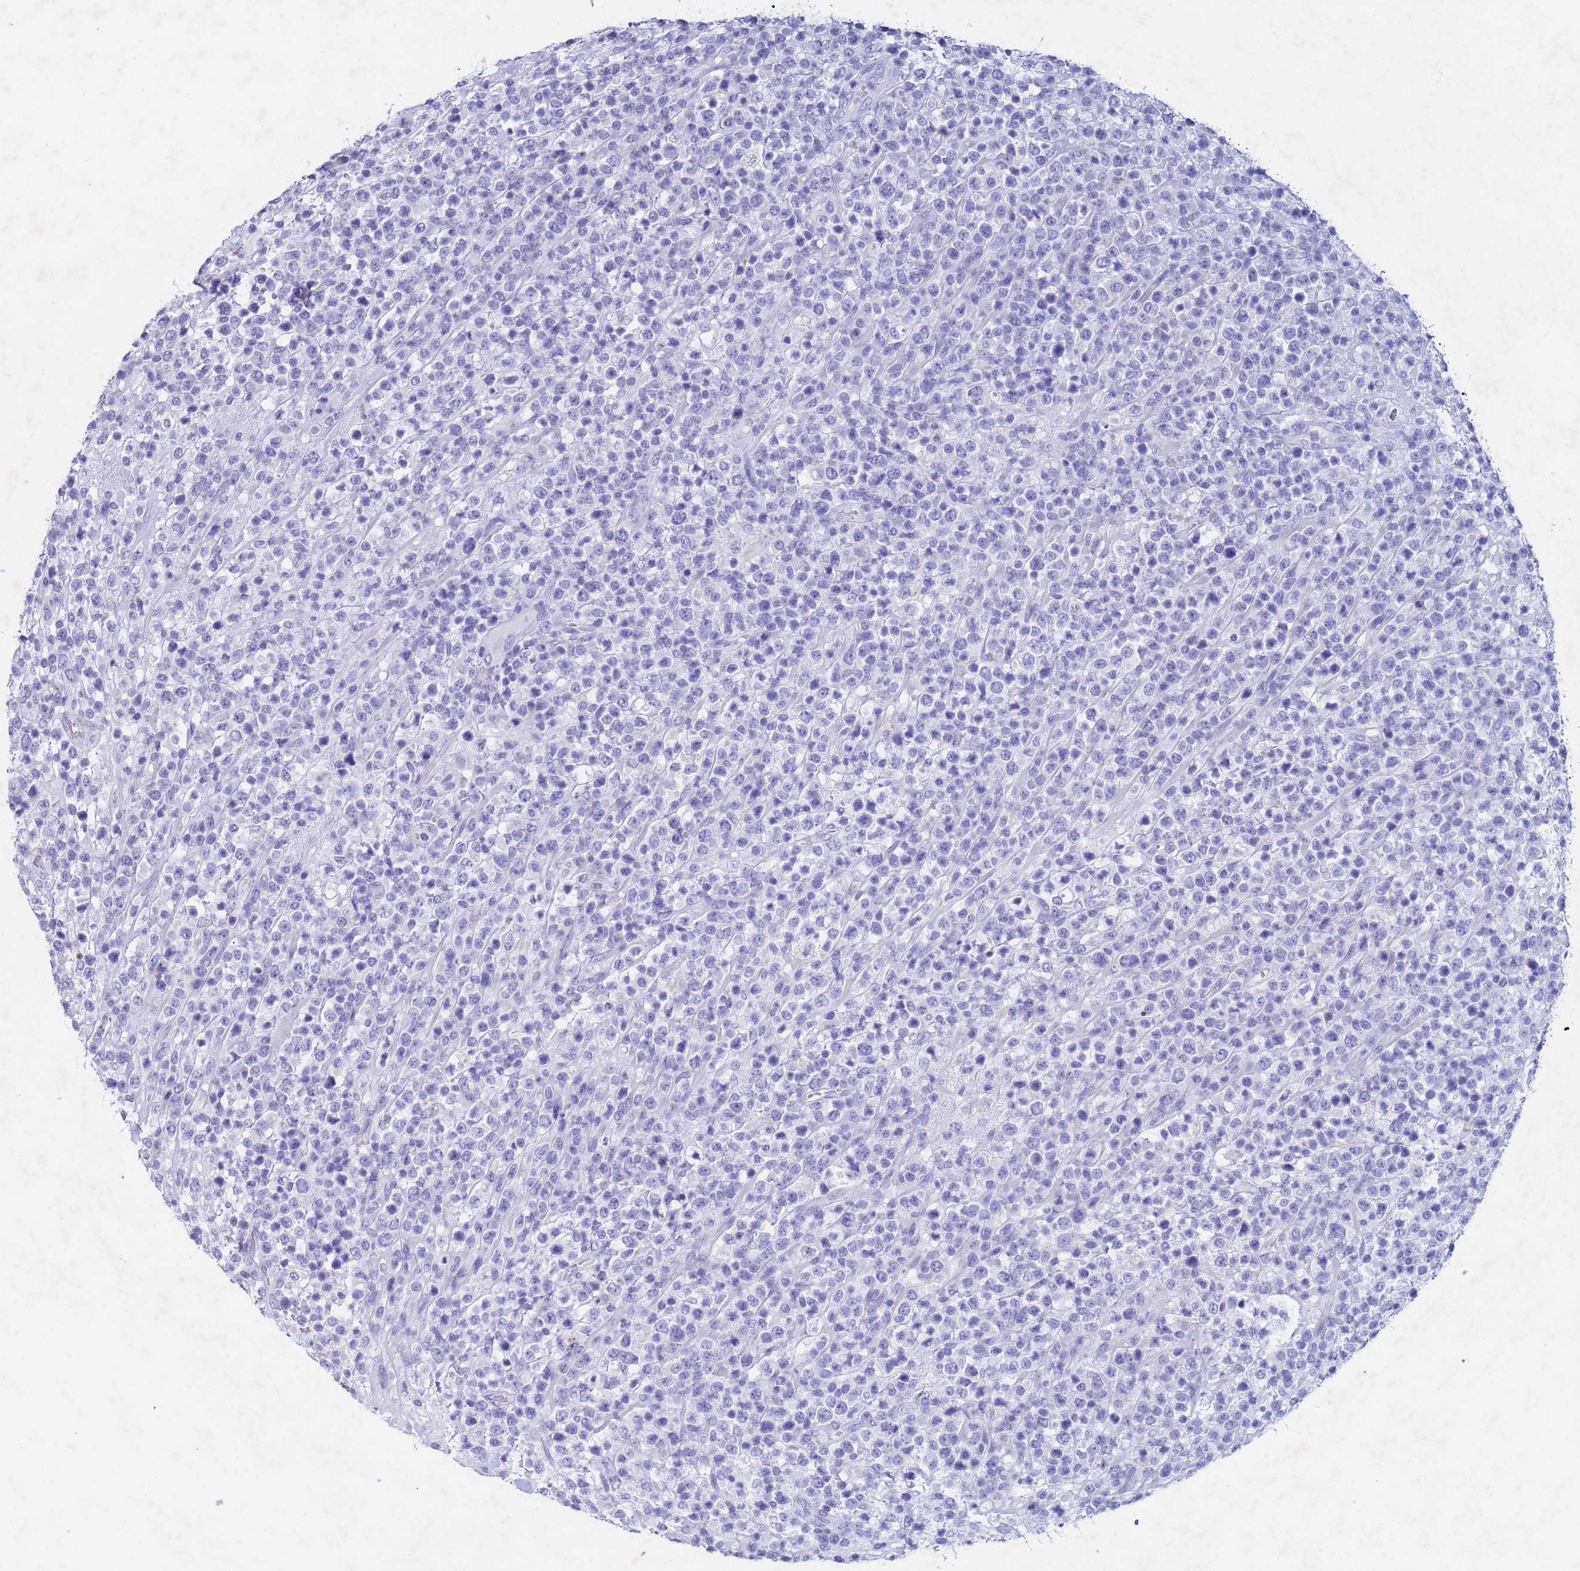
{"staining": {"intensity": "negative", "quantity": "none", "location": "none"}, "tissue": "lymphoma", "cell_type": "Tumor cells", "image_type": "cancer", "snomed": [{"axis": "morphology", "description": "Malignant lymphoma, non-Hodgkin's type, High grade"}, {"axis": "topography", "description": "Colon"}], "caption": "A micrograph of human malignant lymphoma, non-Hodgkin's type (high-grade) is negative for staining in tumor cells.", "gene": "CSTB", "patient": {"sex": "female", "age": 53}}